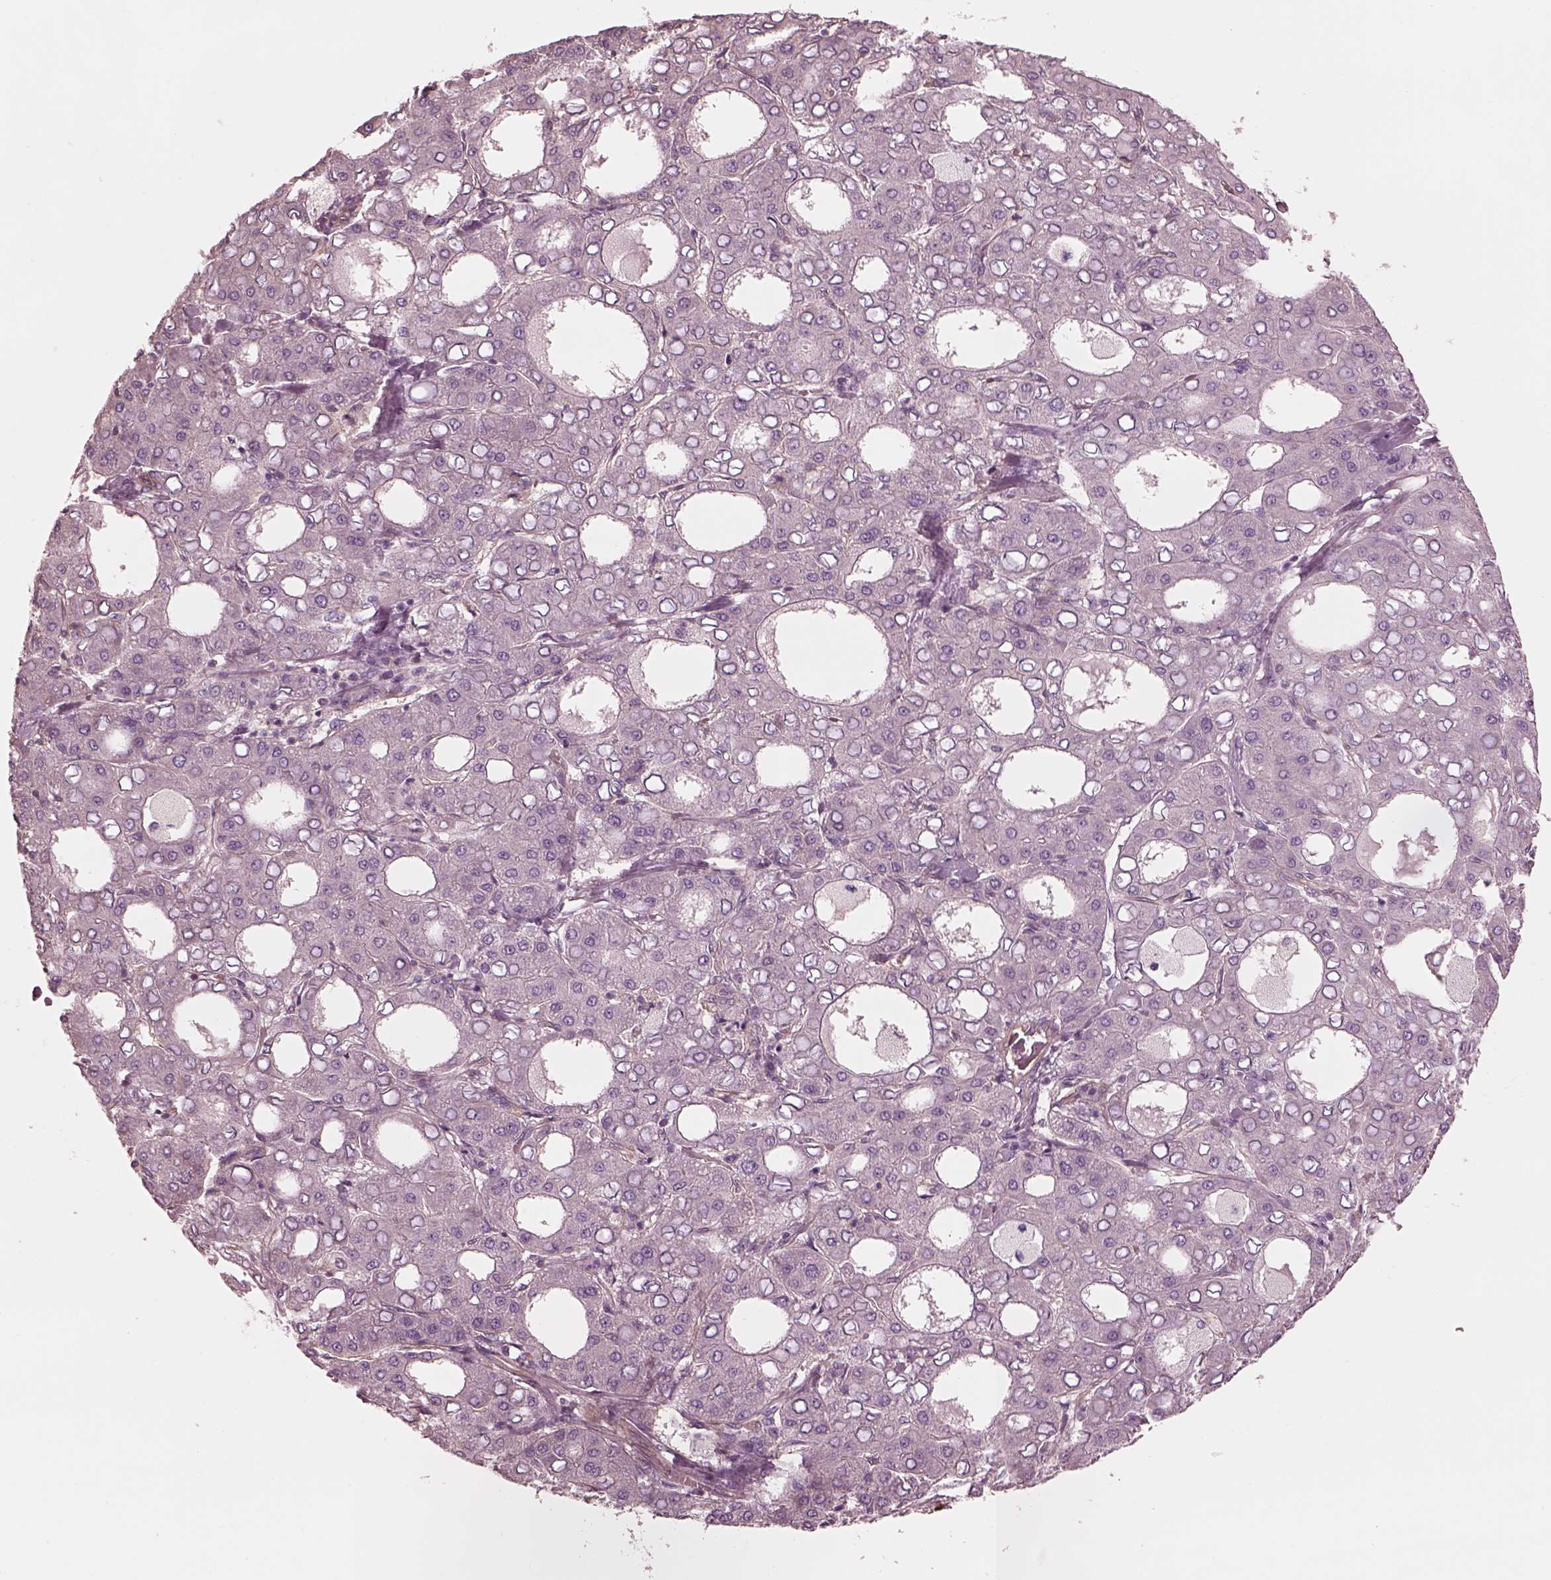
{"staining": {"intensity": "negative", "quantity": "none", "location": "none"}, "tissue": "liver cancer", "cell_type": "Tumor cells", "image_type": "cancer", "snomed": [{"axis": "morphology", "description": "Carcinoma, Hepatocellular, NOS"}, {"axis": "topography", "description": "Liver"}], "caption": "This is a image of IHC staining of liver cancer, which shows no staining in tumor cells.", "gene": "ELAPOR1", "patient": {"sex": "male", "age": 65}}